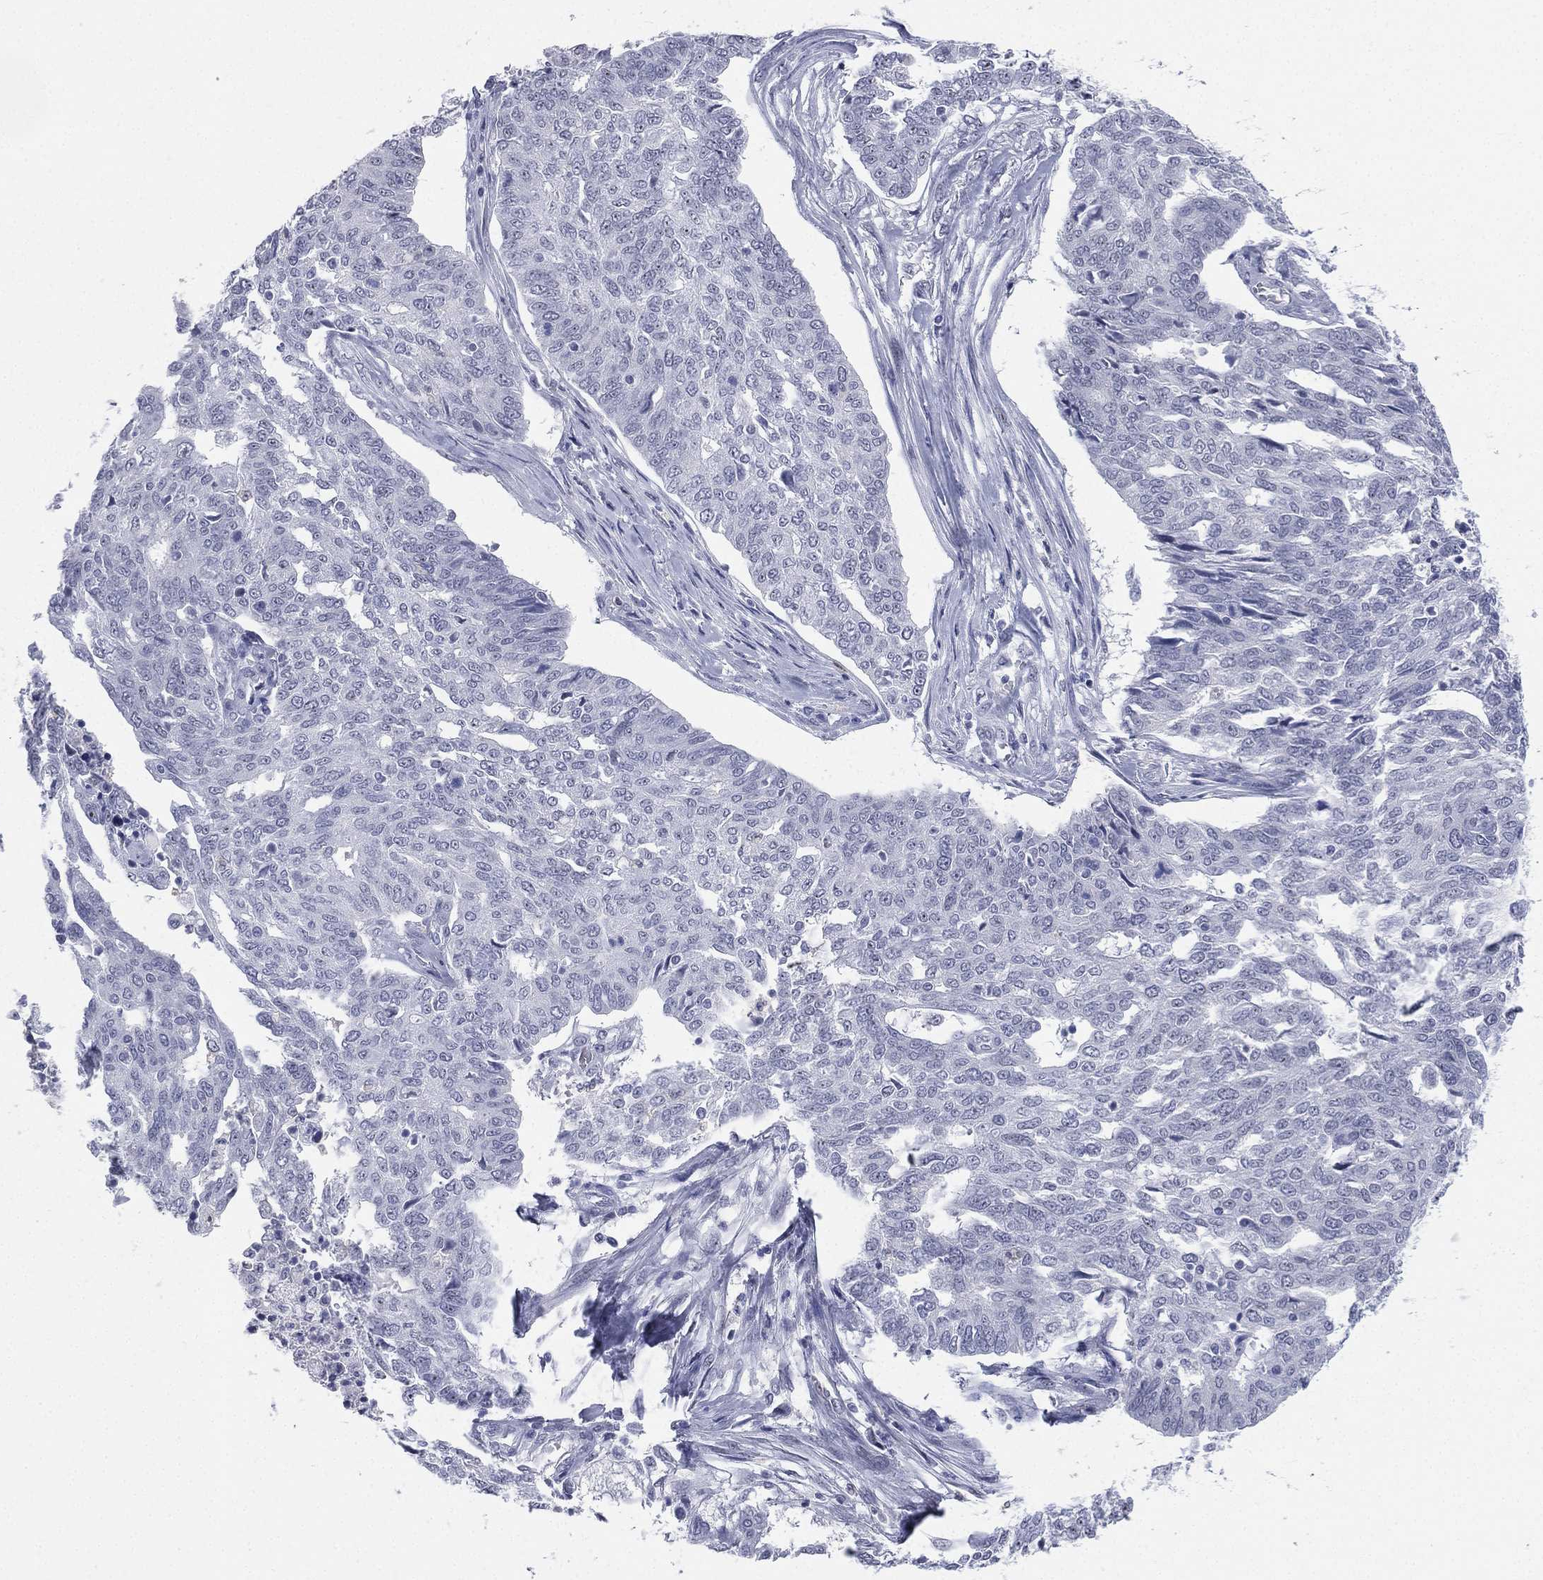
{"staining": {"intensity": "negative", "quantity": "none", "location": "none"}, "tissue": "ovarian cancer", "cell_type": "Tumor cells", "image_type": "cancer", "snomed": [{"axis": "morphology", "description": "Cystadenocarcinoma, serous, NOS"}, {"axis": "topography", "description": "Ovary"}], "caption": "Immunohistochemistry (IHC) histopathology image of human serous cystadenocarcinoma (ovarian) stained for a protein (brown), which reveals no expression in tumor cells.", "gene": "CD22", "patient": {"sex": "female", "age": 67}}